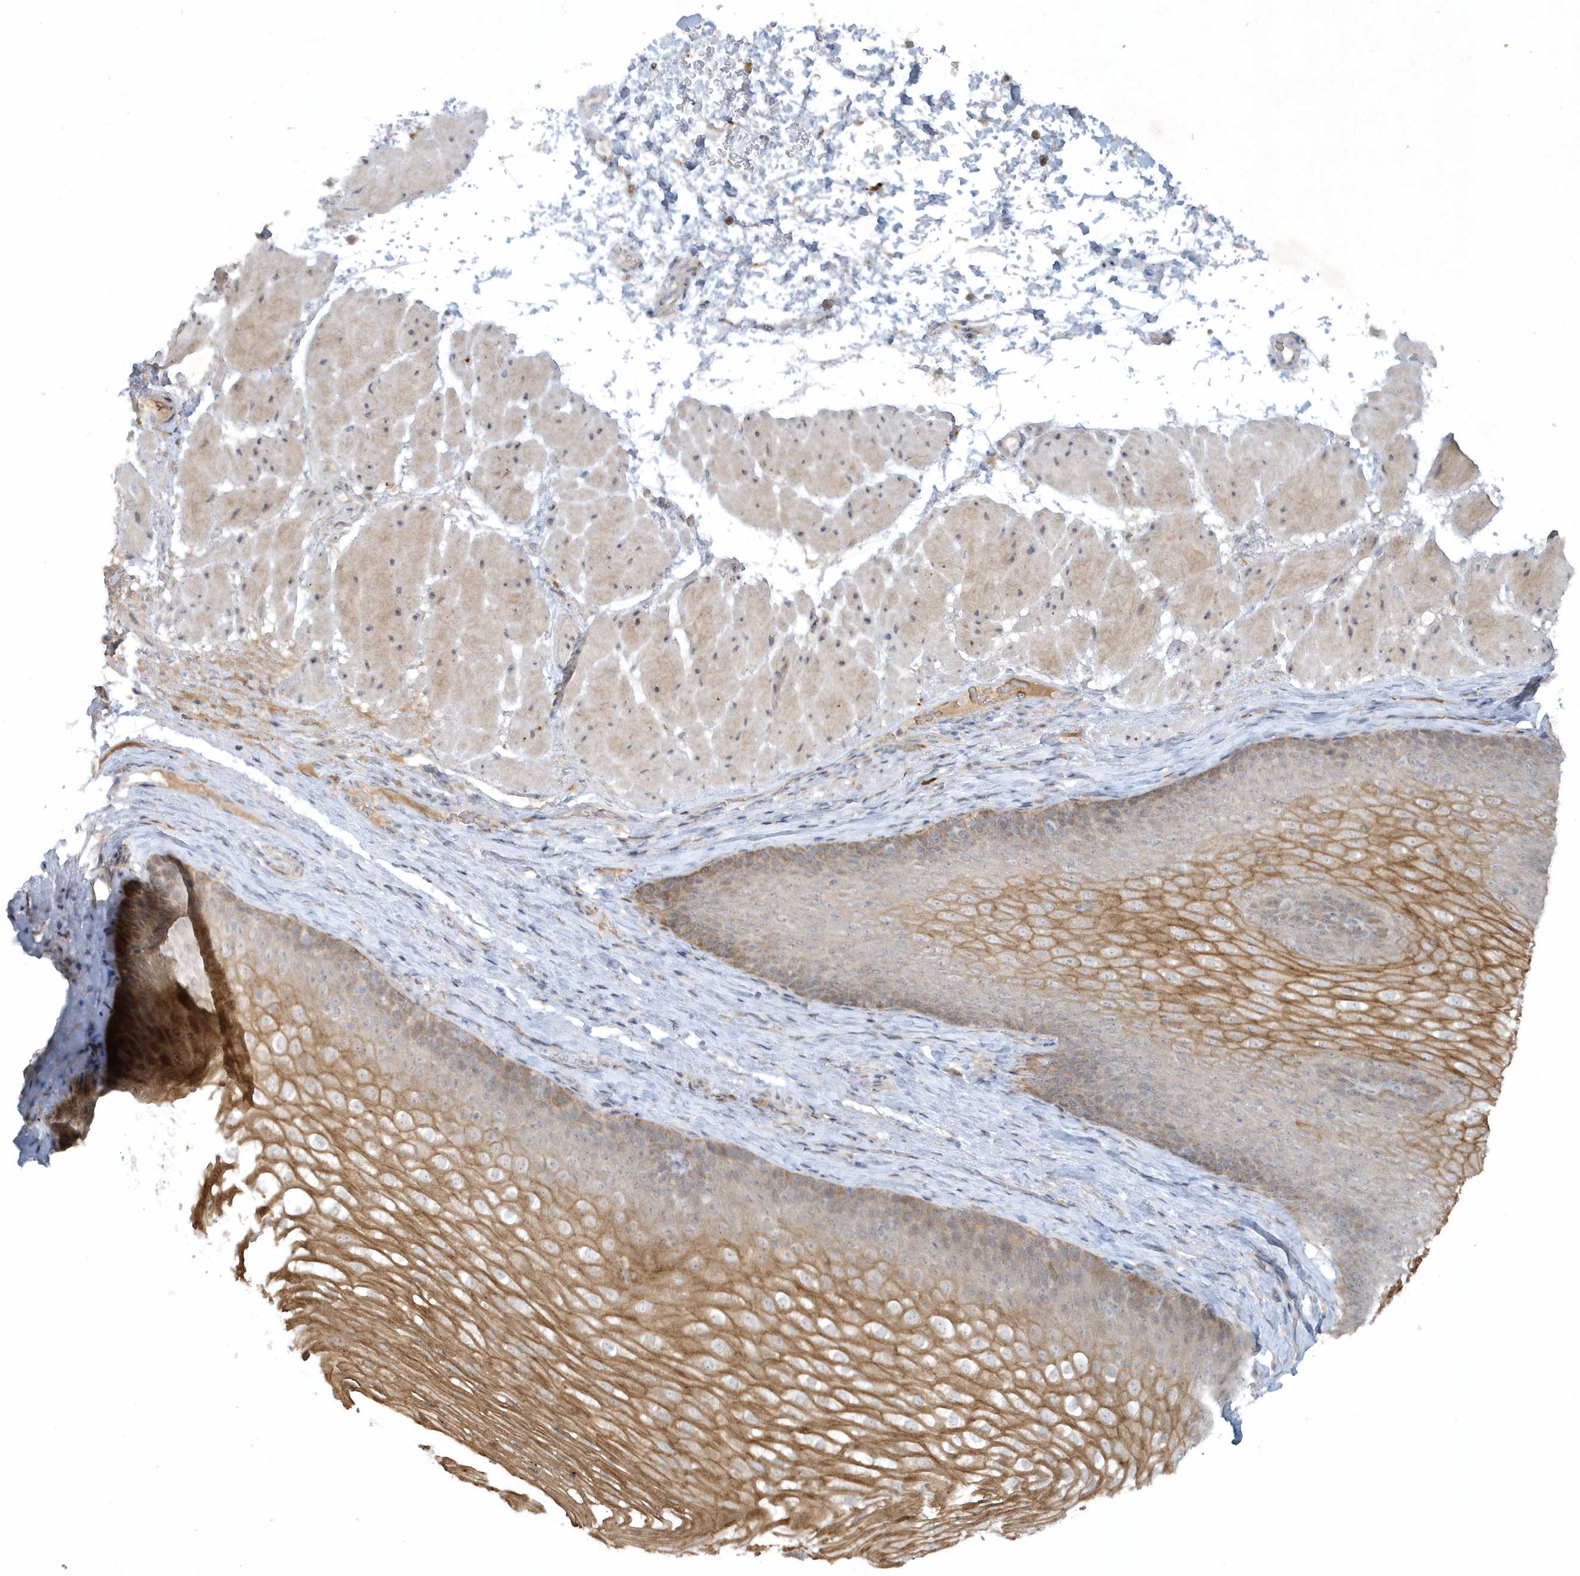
{"staining": {"intensity": "moderate", "quantity": "25%-75%", "location": "cytoplasmic/membranous"}, "tissue": "esophagus", "cell_type": "Squamous epithelial cells", "image_type": "normal", "snomed": [{"axis": "morphology", "description": "Normal tissue, NOS"}, {"axis": "topography", "description": "Esophagus"}], "caption": "Moderate cytoplasmic/membranous positivity for a protein is seen in about 25%-75% of squamous epithelial cells of benign esophagus using immunohistochemistry.", "gene": "THG1L", "patient": {"sex": "female", "age": 66}}